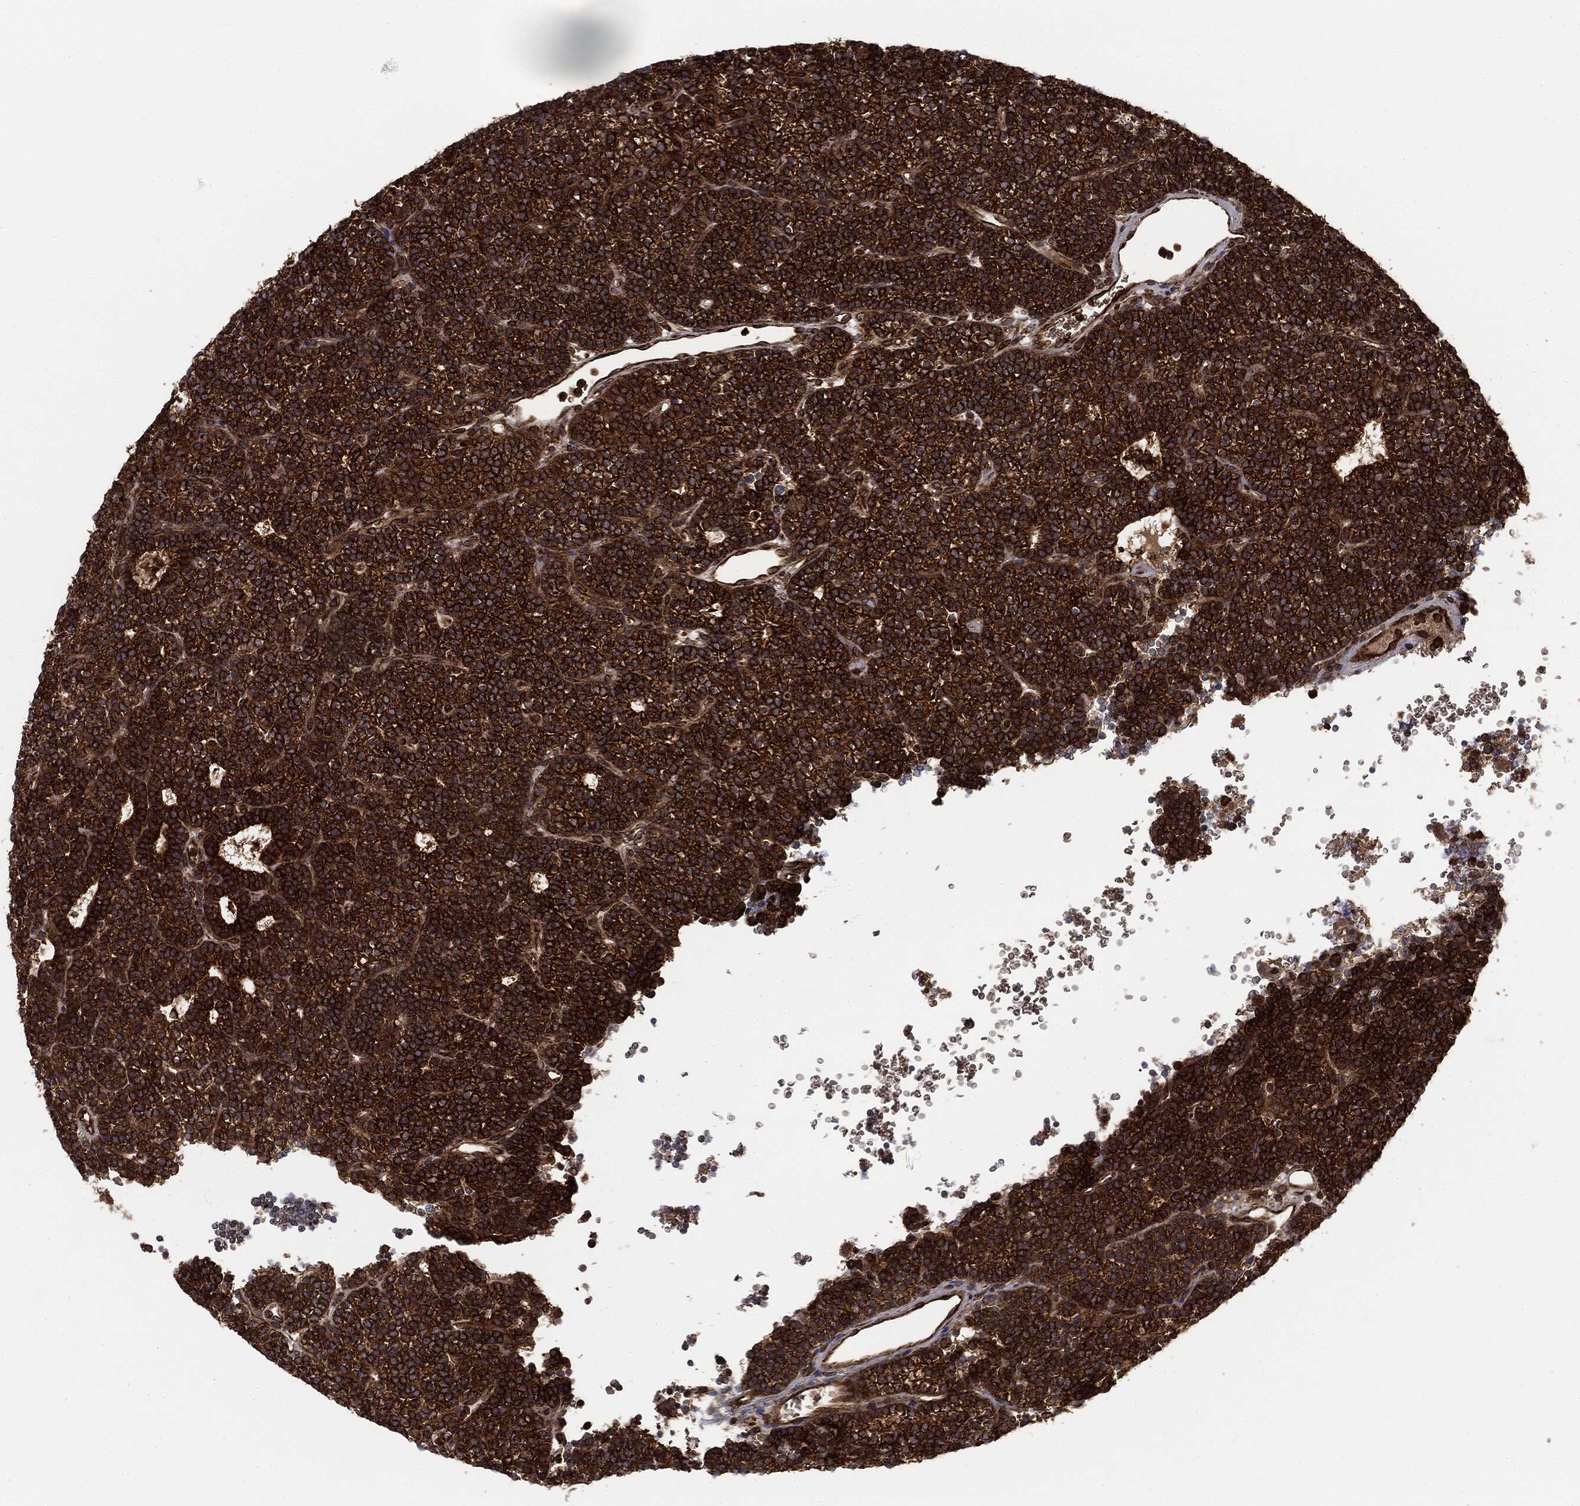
{"staining": {"intensity": "strong", "quantity": ">75%", "location": "cytoplasmic/membranous"}, "tissue": "parathyroid gland", "cell_type": "Glandular cells", "image_type": "normal", "snomed": [{"axis": "morphology", "description": "Normal tissue, NOS"}, {"axis": "topography", "description": "Parathyroid gland"}], "caption": "About >75% of glandular cells in normal human parathyroid gland exhibit strong cytoplasmic/membranous protein positivity as visualized by brown immunohistochemical staining.", "gene": "EIF2AK2", "patient": {"sex": "female", "age": 42}}